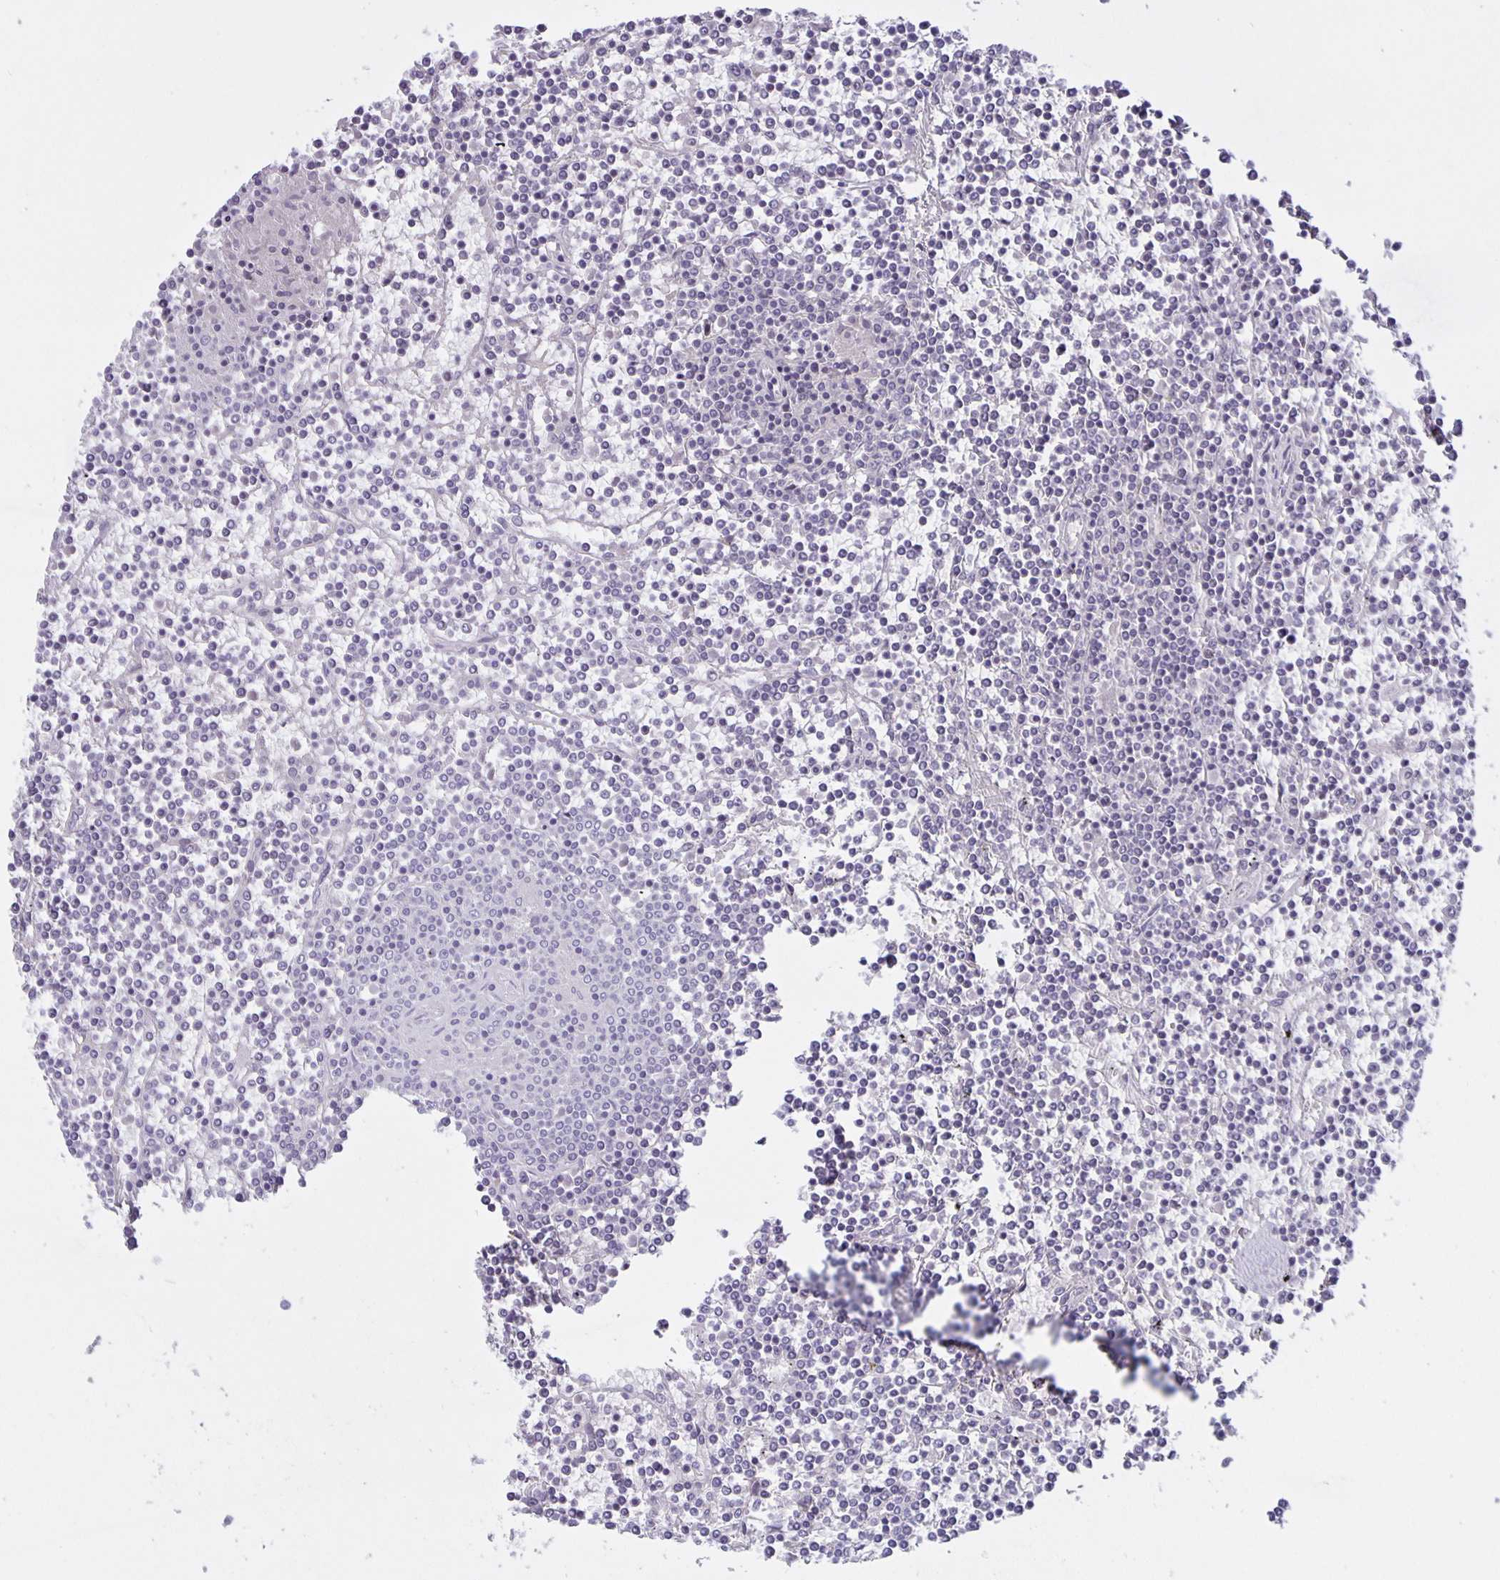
{"staining": {"intensity": "negative", "quantity": "none", "location": "none"}, "tissue": "lymphoma", "cell_type": "Tumor cells", "image_type": "cancer", "snomed": [{"axis": "morphology", "description": "Malignant lymphoma, non-Hodgkin's type, Low grade"}, {"axis": "topography", "description": "Spleen"}], "caption": "Protein analysis of malignant lymphoma, non-Hodgkin's type (low-grade) reveals no significant expression in tumor cells.", "gene": "ARVCF", "patient": {"sex": "female", "age": 19}}